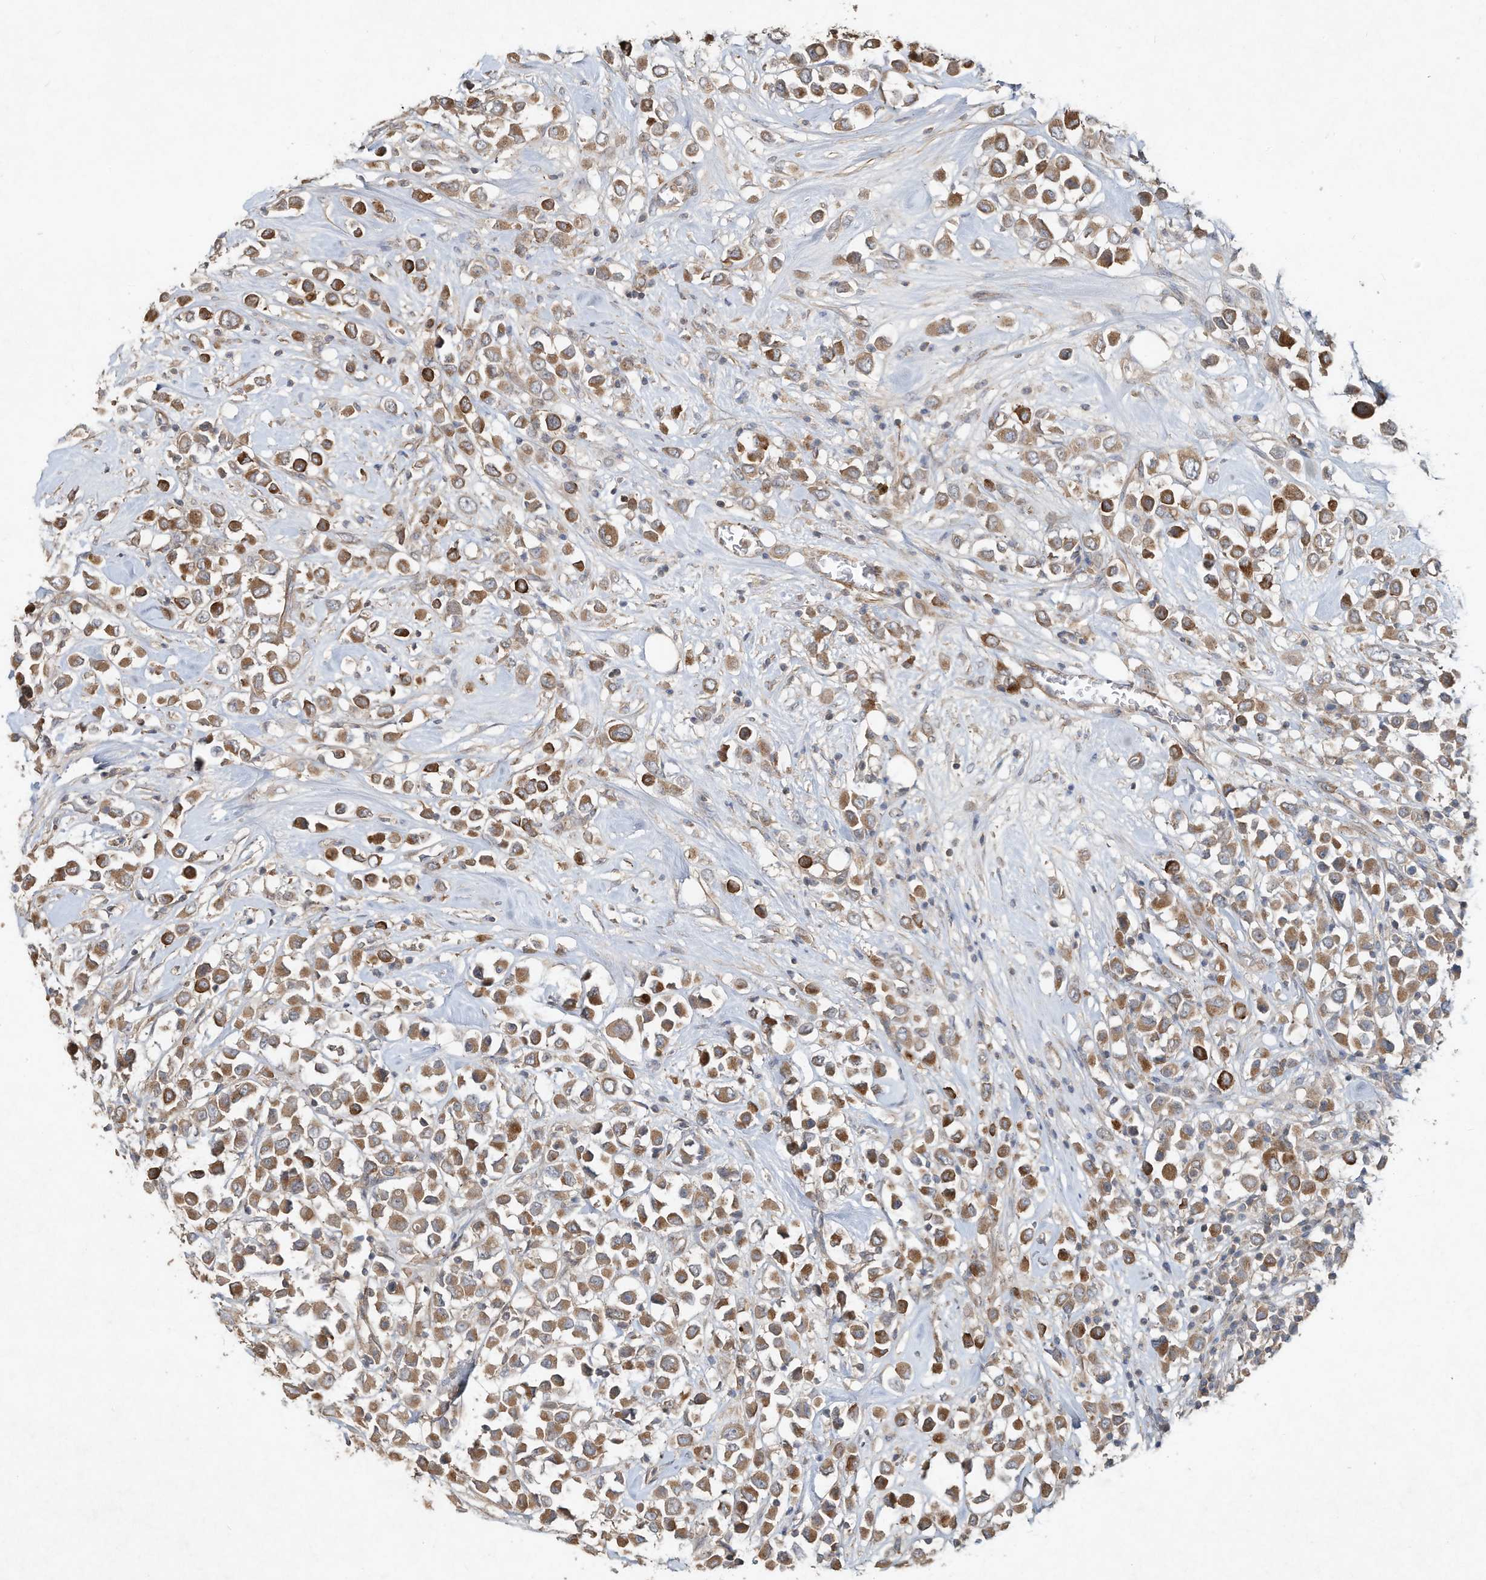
{"staining": {"intensity": "moderate", "quantity": ">75%", "location": "cytoplasmic/membranous"}, "tissue": "breast cancer", "cell_type": "Tumor cells", "image_type": "cancer", "snomed": [{"axis": "morphology", "description": "Duct carcinoma"}, {"axis": "topography", "description": "Breast"}], "caption": "About >75% of tumor cells in human breast cancer (infiltrating ductal carcinoma) exhibit moderate cytoplasmic/membranous protein expression as visualized by brown immunohistochemical staining.", "gene": "HTR5A", "patient": {"sex": "female", "age": 61}}